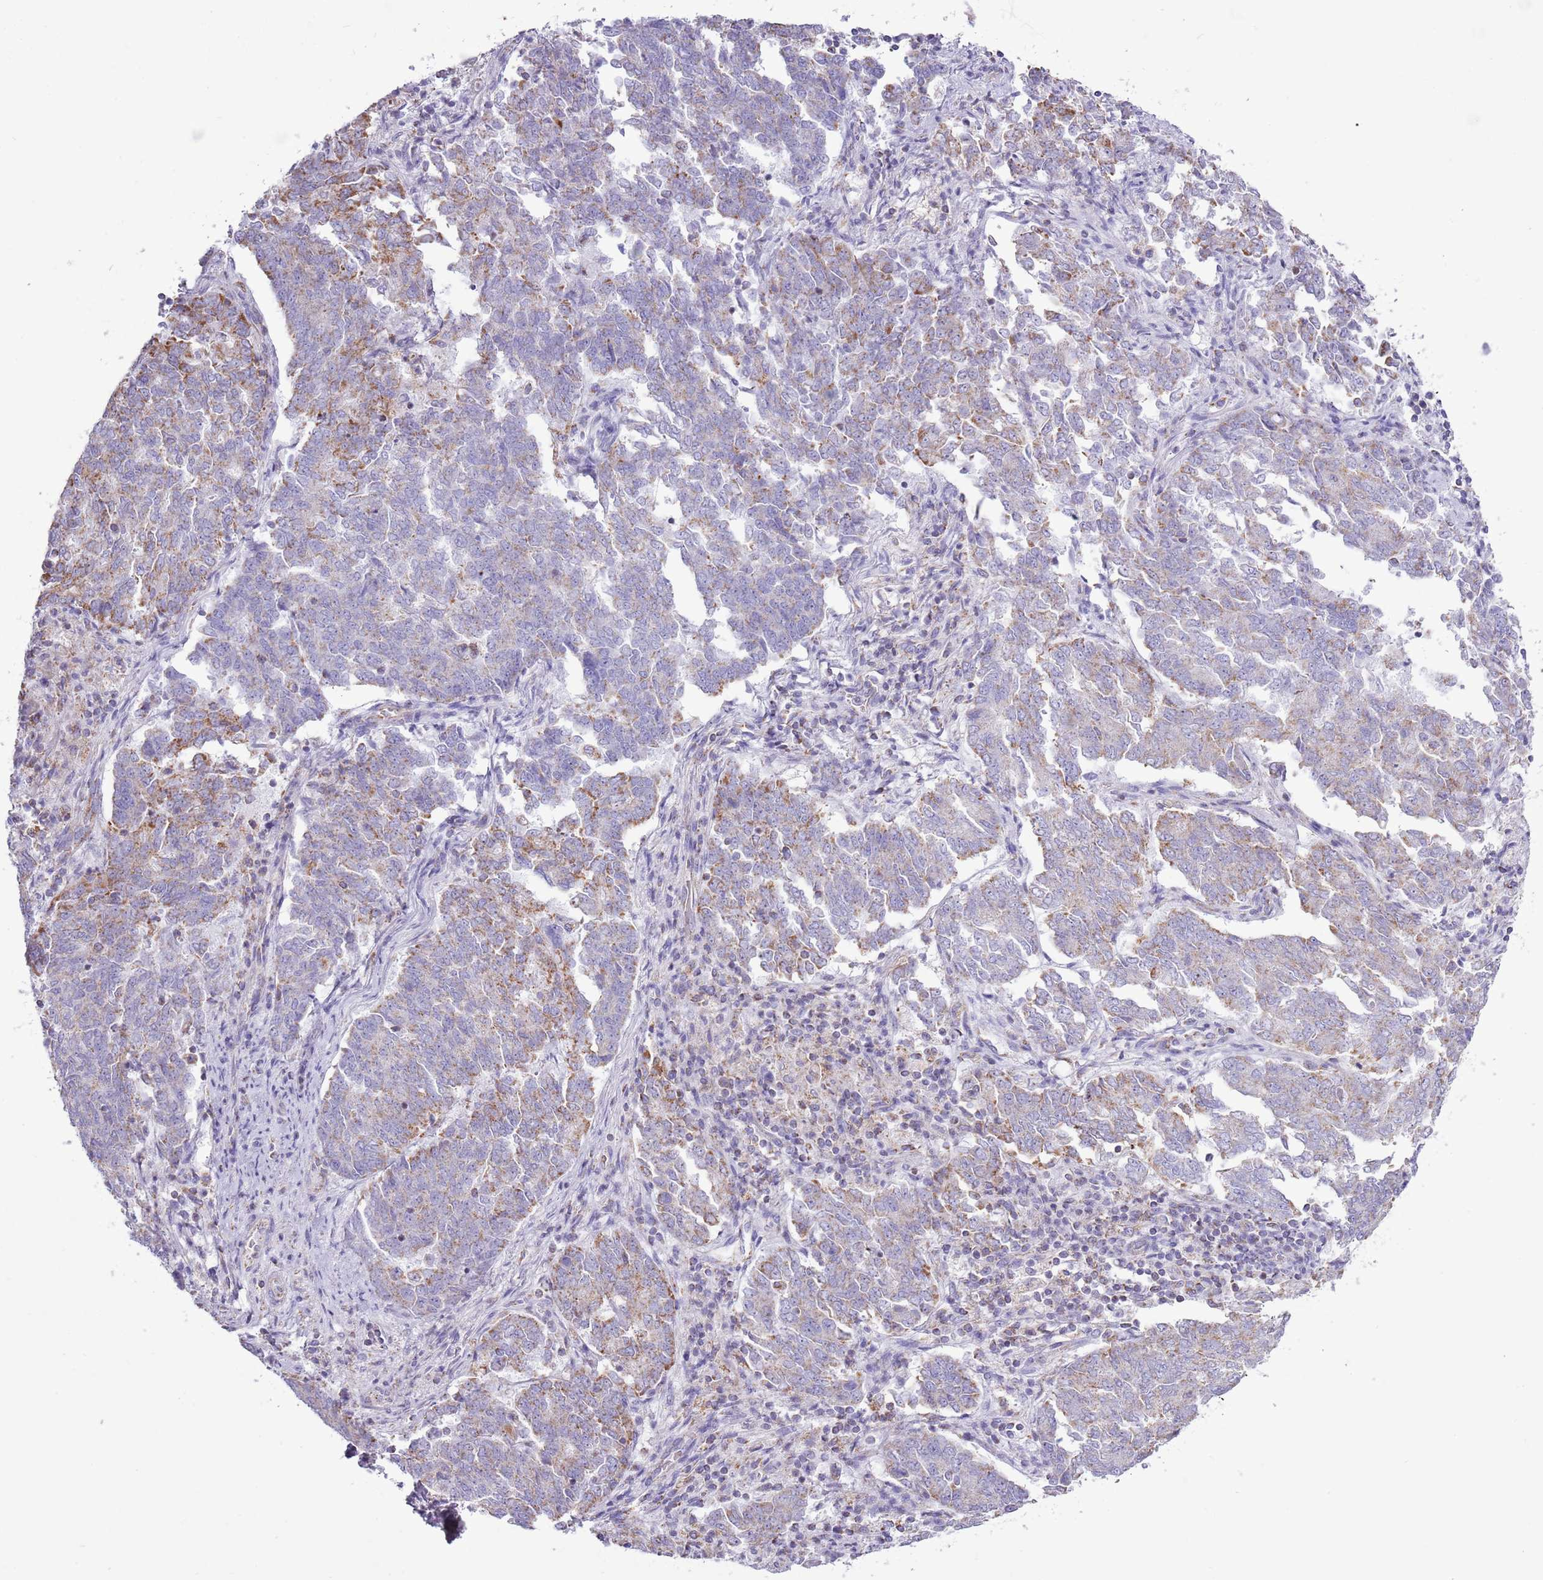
{"staining": {"intensity": "moderate", "quantity": "25%-75%", "location": "cytoplasmic/membranous"}, "tissue": "endometrial cancer", "cell_type": "Tumor cells", "image_type": "cancer", "snomed": [{"axis": "morphology", "description": "Adenocarcinoma, NOS"}, {"axis": "topography", "description": "Endometrium"}], "caption": "Adenocarcinoma (endometrial) stained for a protein (brown) reveals moderate cytoplasmic/membranous positive expression in about 25%-75% of tumor cells.", "gene": "SLC23A1", "patient": {"sex": "female", "age": 80}}